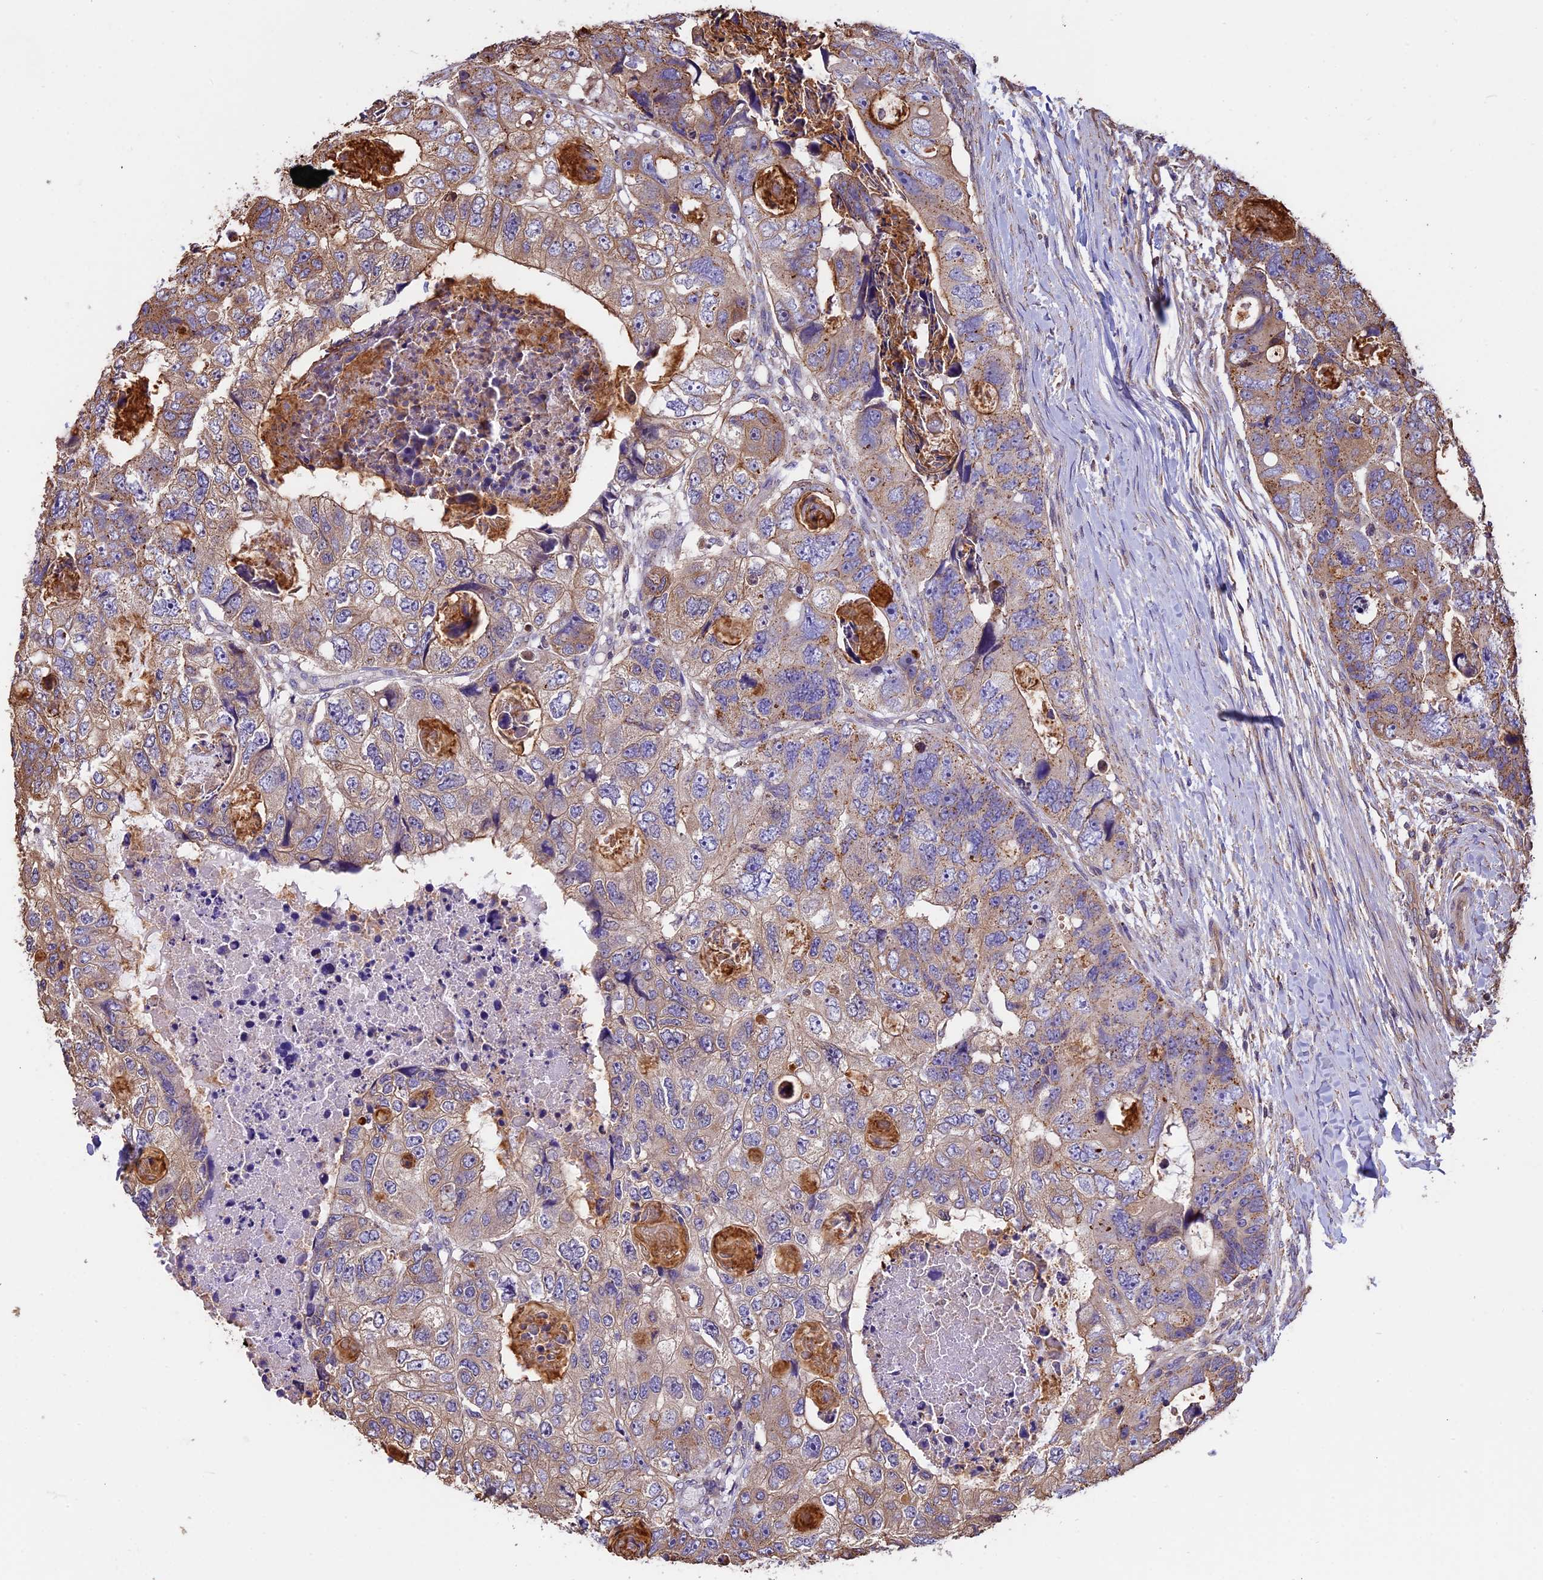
{"staining": {"intensity": "weak", "quantity": "25%-75%", "location": "cytoplasmic/membranous"}, "tissue": "colorectal cancer", "cell_type": "Tumor cells", "image_type": "cancer", "snomed": [{"axis": "morphology", "description": "Adenocarcinoma, NOS"}, {"axis": "topography", "description": "Rectum"}], "caption": "An immunohistochemistry micrograph of tumor tissue is shown. Protein staining in brown highlights weak cytoplasmic/membranous positivity in adenocarcinoma (colorectal) within tumor cells. (DAB IHC with brightfield microscopy, high magnification).", "gene": "CHMP2A", "patient": {"sex": "male", "age": 59}}